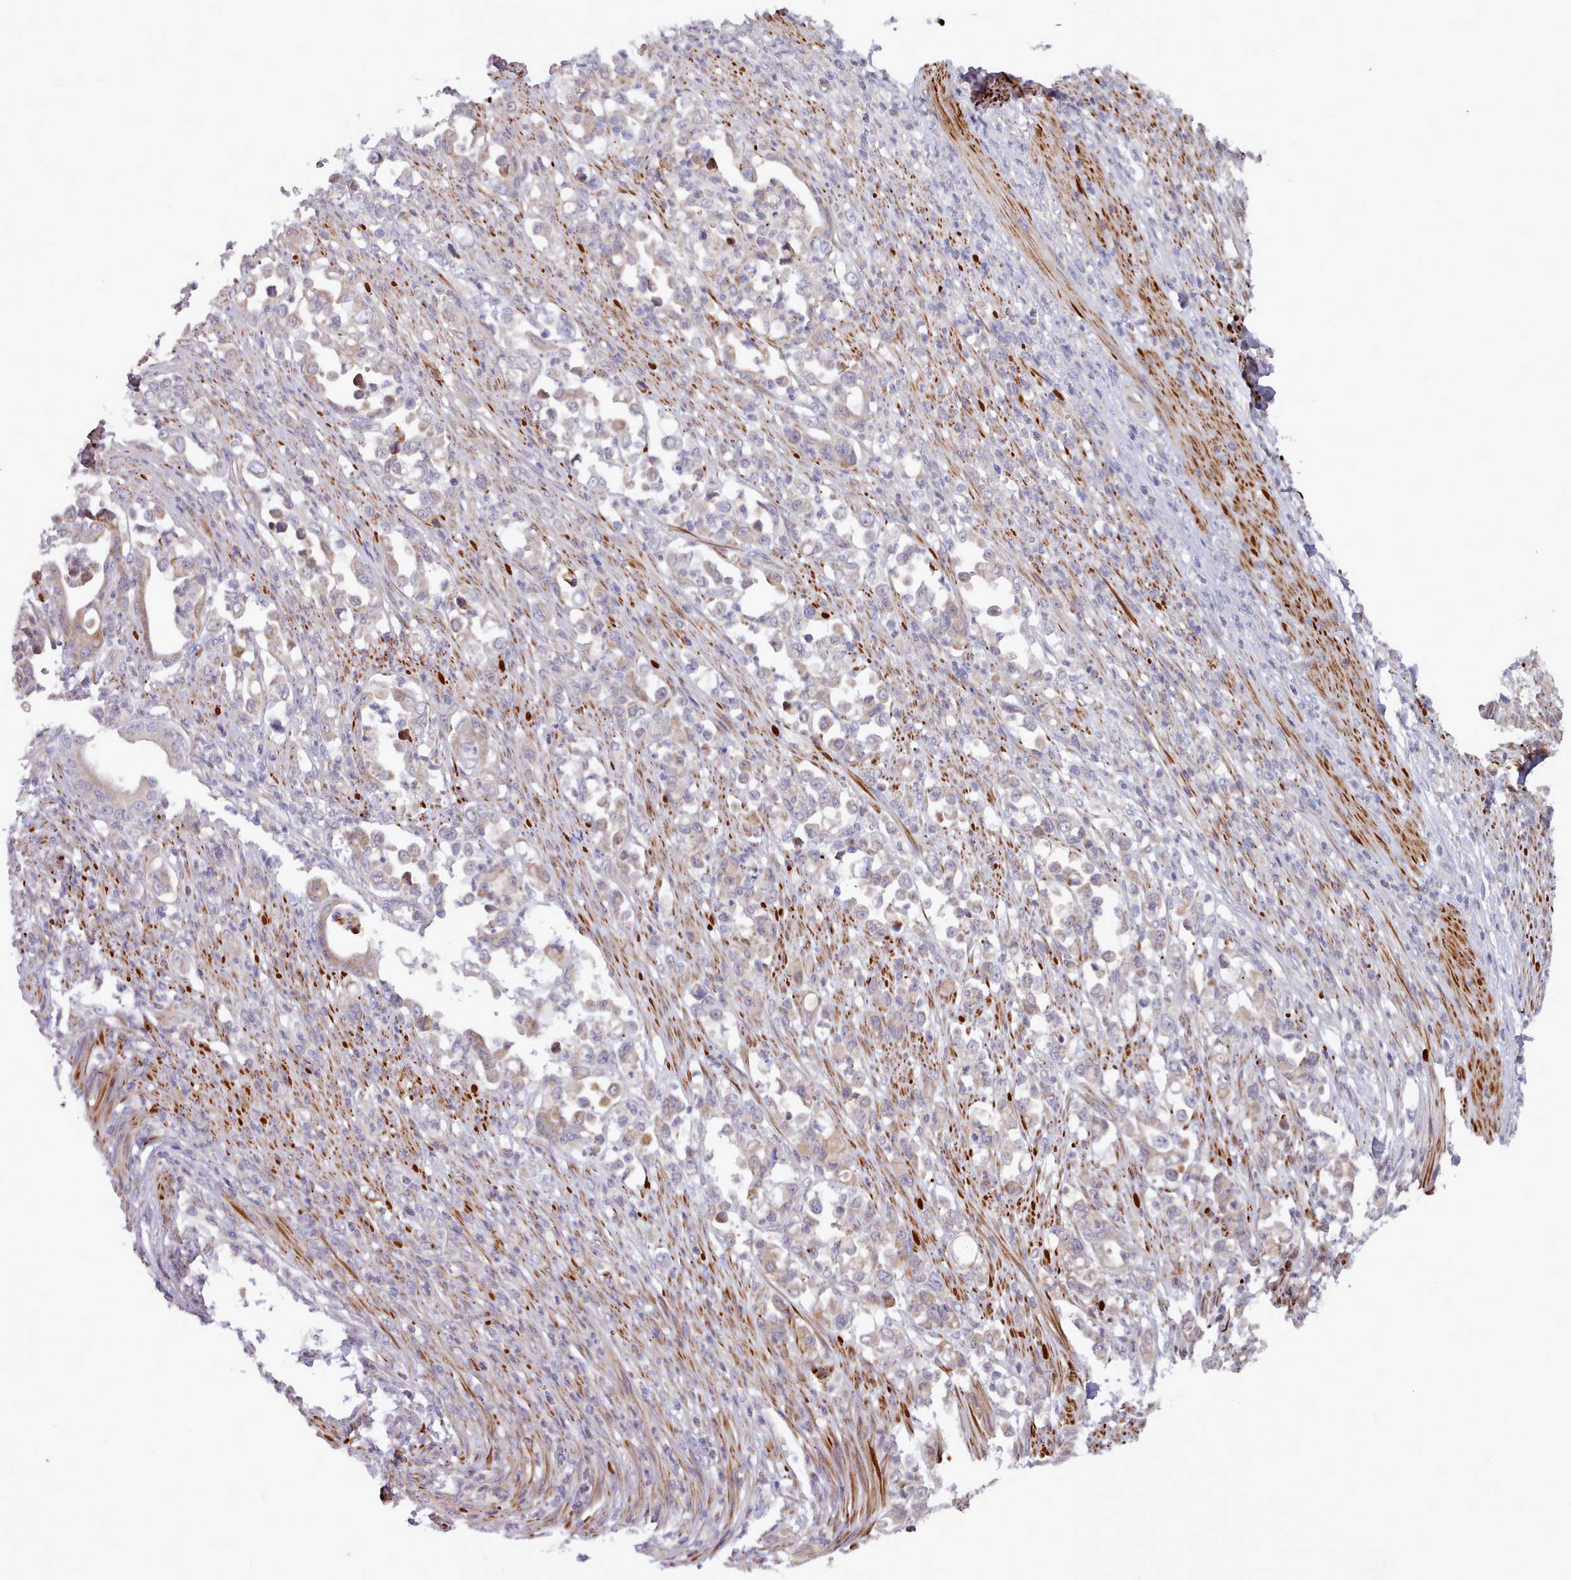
{"staining": {"intensity": "weak", "quantity": "<25%", "location": "cytoplasmic/membranous"}, "tissue": "stomach cancer", "cell_type": "Tumor cells", "image_type": "cancer", "snomed": [{"axis": "morphology", "description": "Normal tissue, NOS"}, {"axis": "morphology", "description": "Adenocarcinoma, NOS"}, {"axis": "topography", "description": "Stomach"}], "caption": "Immunohistochemistry of stomach cancer demonstrates no positivity in tumor cells.", "gene": "TRIM26", "patient": {"sex": "female", "age": 79}}